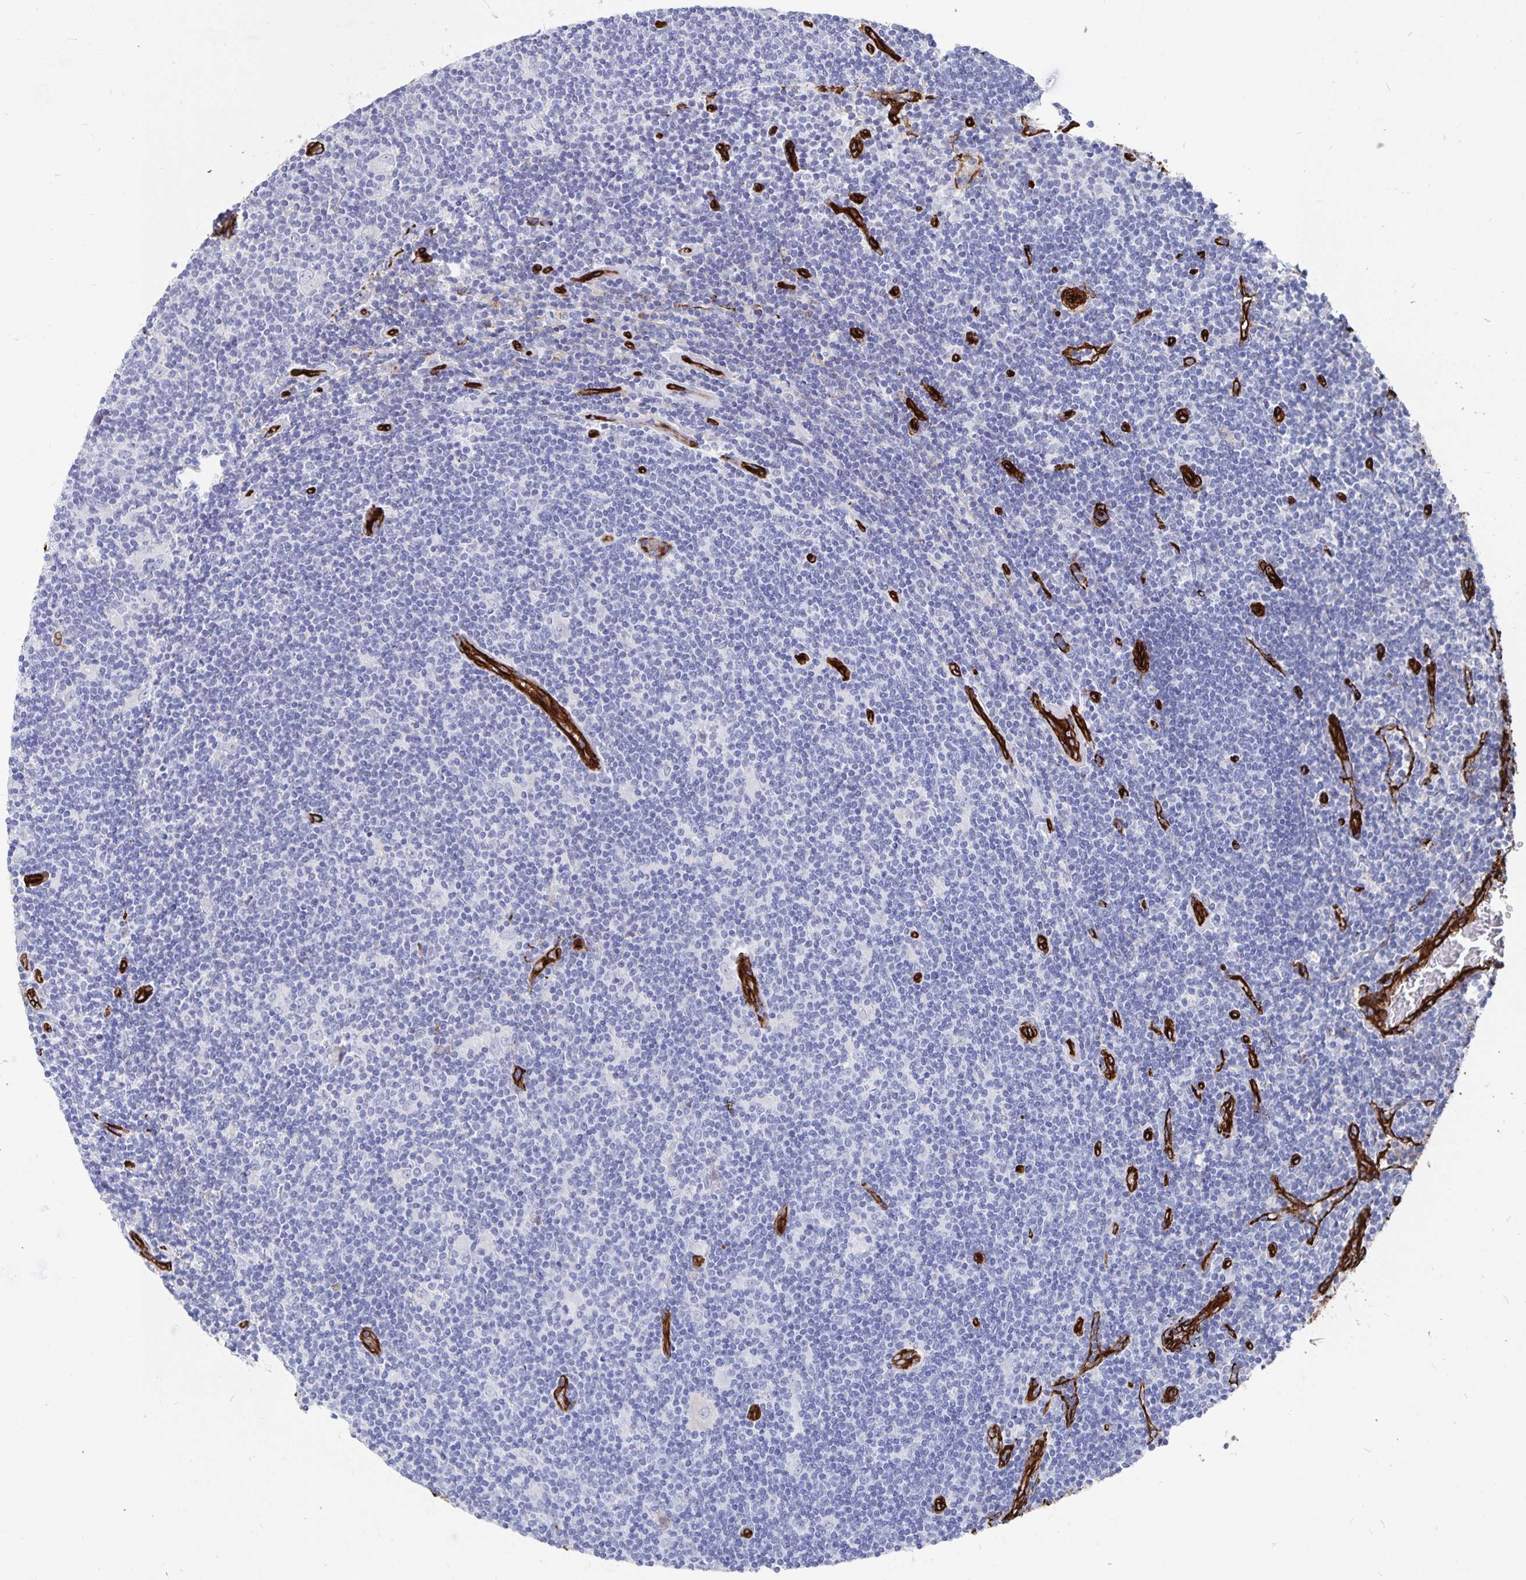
{"staining": {"intensity": "negative", "quantity": "none", "location": "none"}, "tissue": "lymphoma", "cell_type": "Tumor cells", "image_type": "cancer", "snomed": [{"axis": "morphology", "description": "Hodgkin's disease, NOS"}, {"axis": "topography", "description": "Lymph node"}], "caption": "Immunohistochemistry (IHC) image of neoplastic tissue: human Hodgkin's disease stained with DAB shows no significant protein staining in tumor cells. (DAB (3,3'-diaminobenzidine) immunohistochemistry with hematoxylin counter stain).", "gene": "DCHS2", "patient": {"sex": "male", "age": 40}}